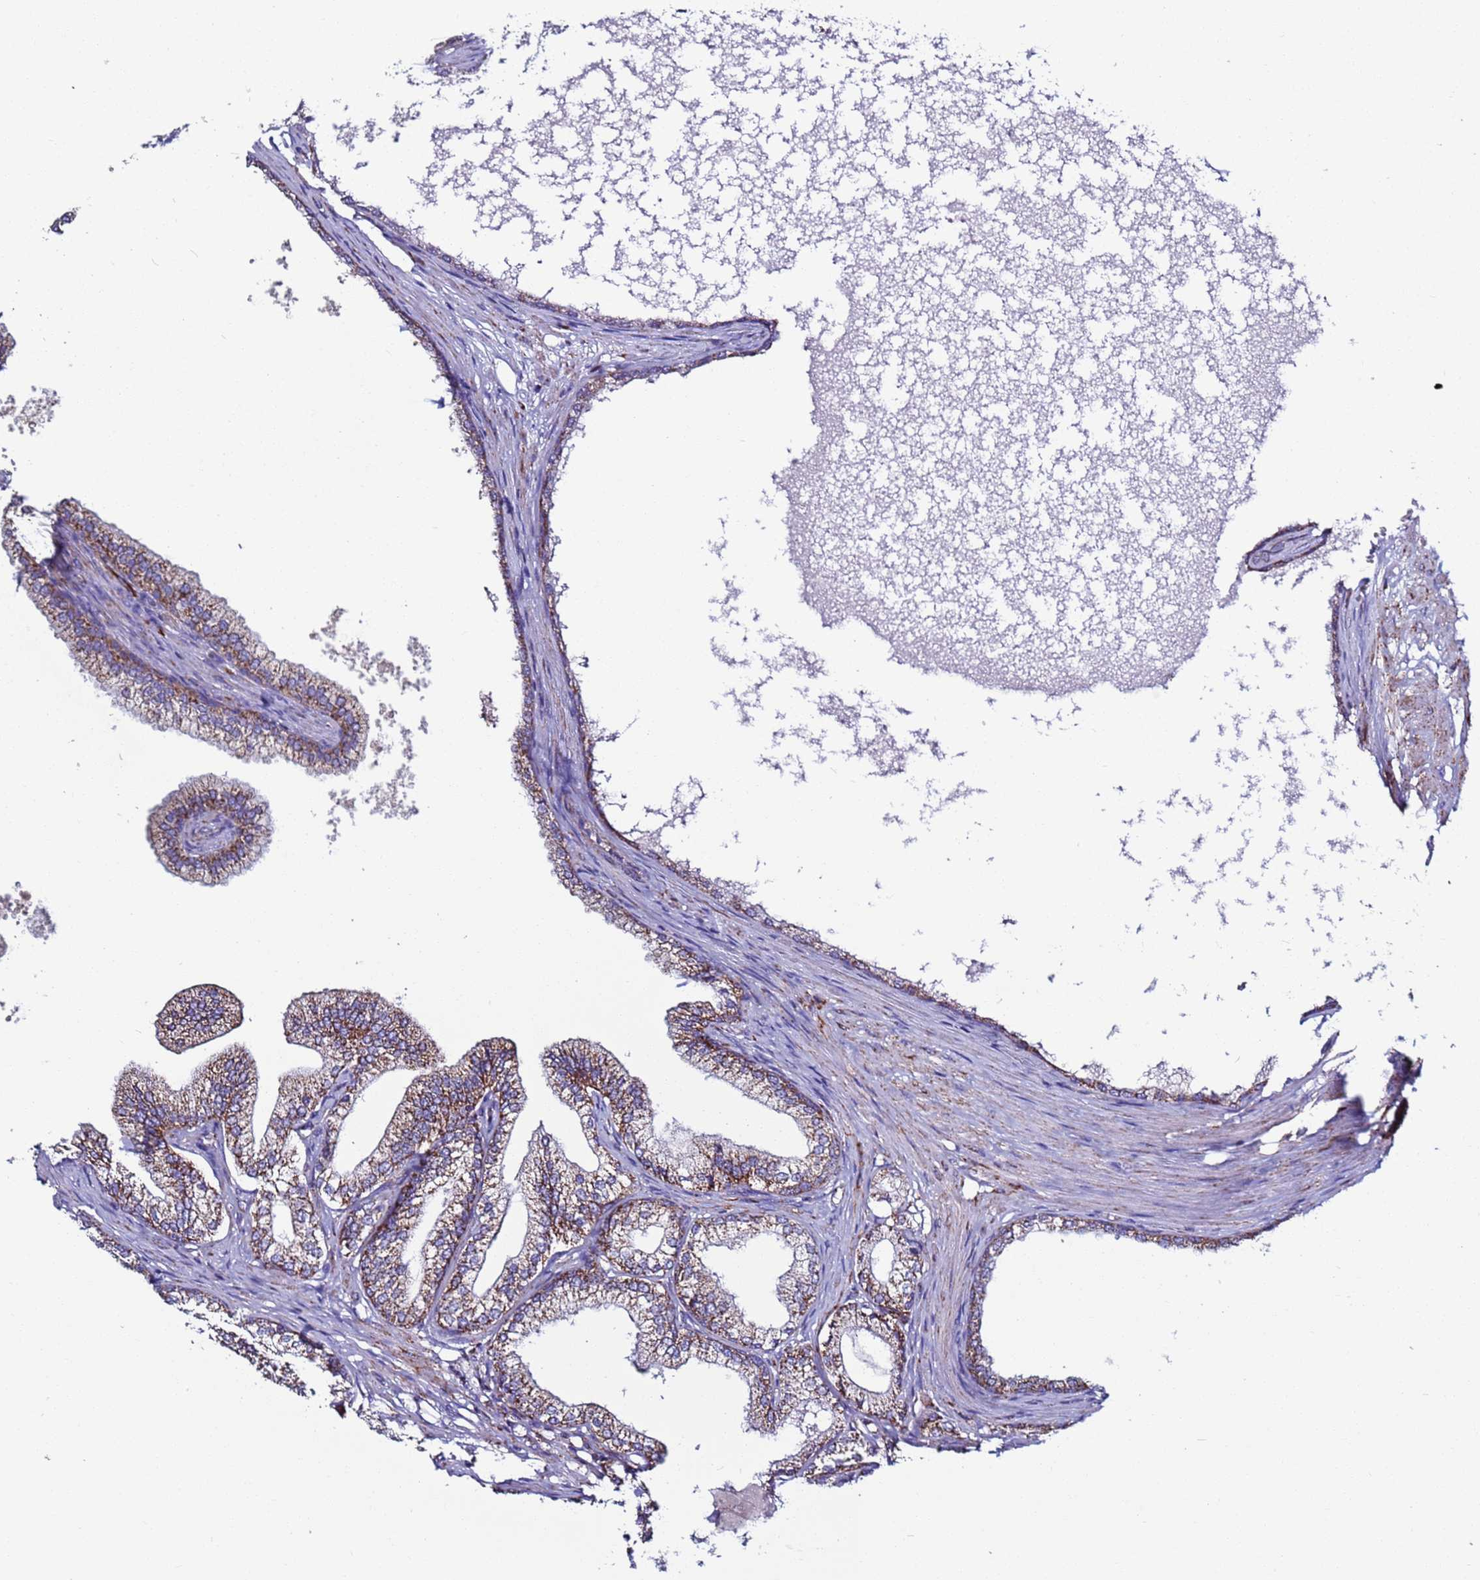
{"staining": {"intensity": "moderate", "quantity": ">75%", "location": "cytoplasmic/membranous"}, "tissue": "prostate", "cell_type": "Glandular cells", "image_type": "normal", "snomed": [{"axis": "morphology", "description": "Normal tissue, NOS"}, {"axis": "morphology", "description": "Urothelial carcinoma, Low grade"}, {"axis": "topography", "description": "Urinary bladder"}, {"axis": "topography", "description": "Prostate"}], "caption": "This image demonstrates immunohistochemistry staining of unremarkable prostate, with medium moderate cytoplasmic/membranous positivity in approximately >75% of glandular cells.", "gene": "ZBTB39", "patient": {"sex": "male", "age": 60}}